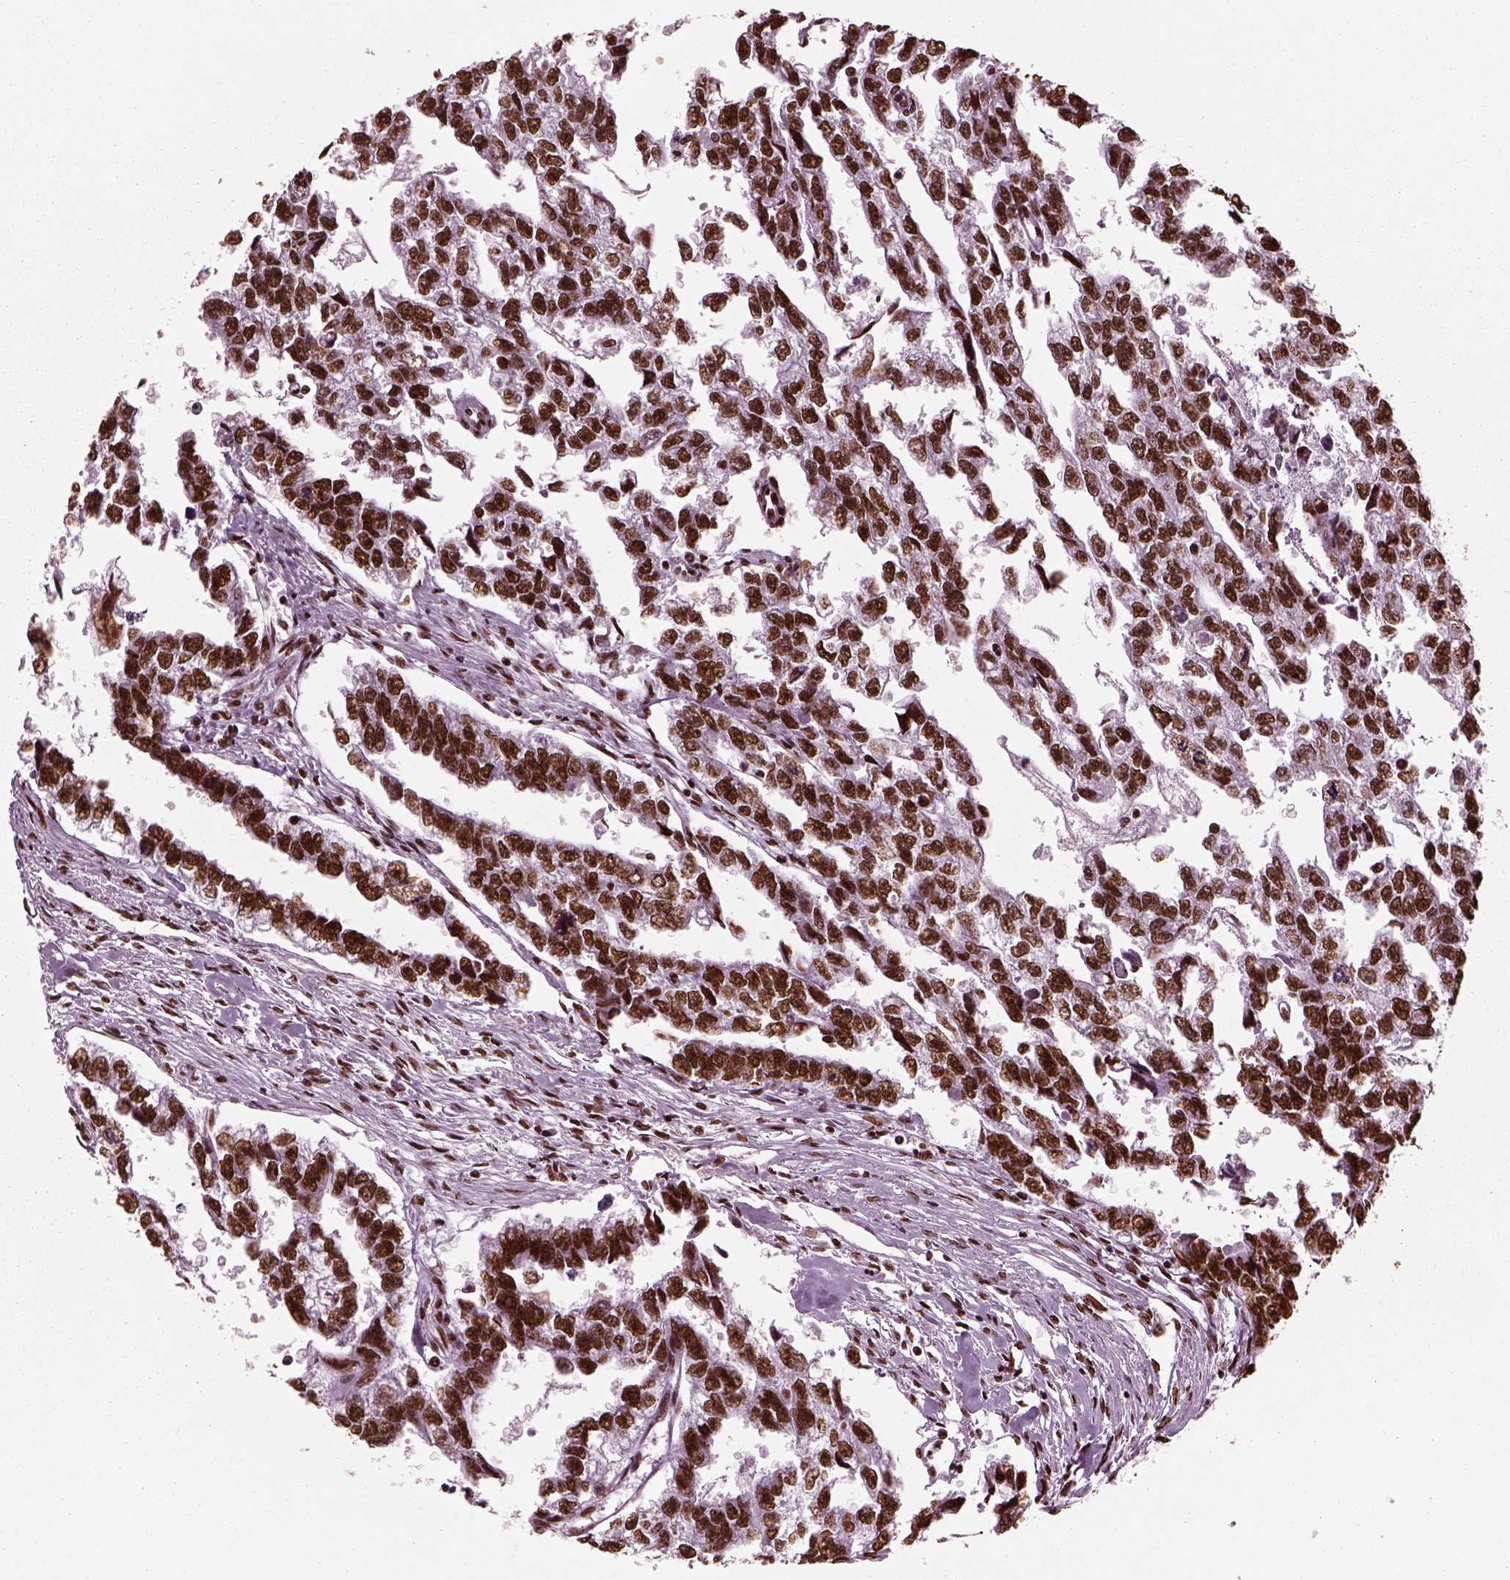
{"staining": {"intensity": "strong", "quantity": ">75%", "location": "nuclear"}, "tissue": "testis cancer", "cell_type": "Tumor cells", "image_type": "cancer", "snomed": [{"axis": "morphology", "description": "Carcinoma, Embryonal, NOS"}, {"axis": "morphology", "description": "Teratoma, malignant, NOS"}, {"axis": "topography", "description": "Testis"}], "caption": "This histopathology image reveals IHC staining of human testis cancer, with high strong nuclear staining in approximately >75% of tumor cells.", "gene": "CBFA2T3", "patient": {"sex": "male", "age": 44}}